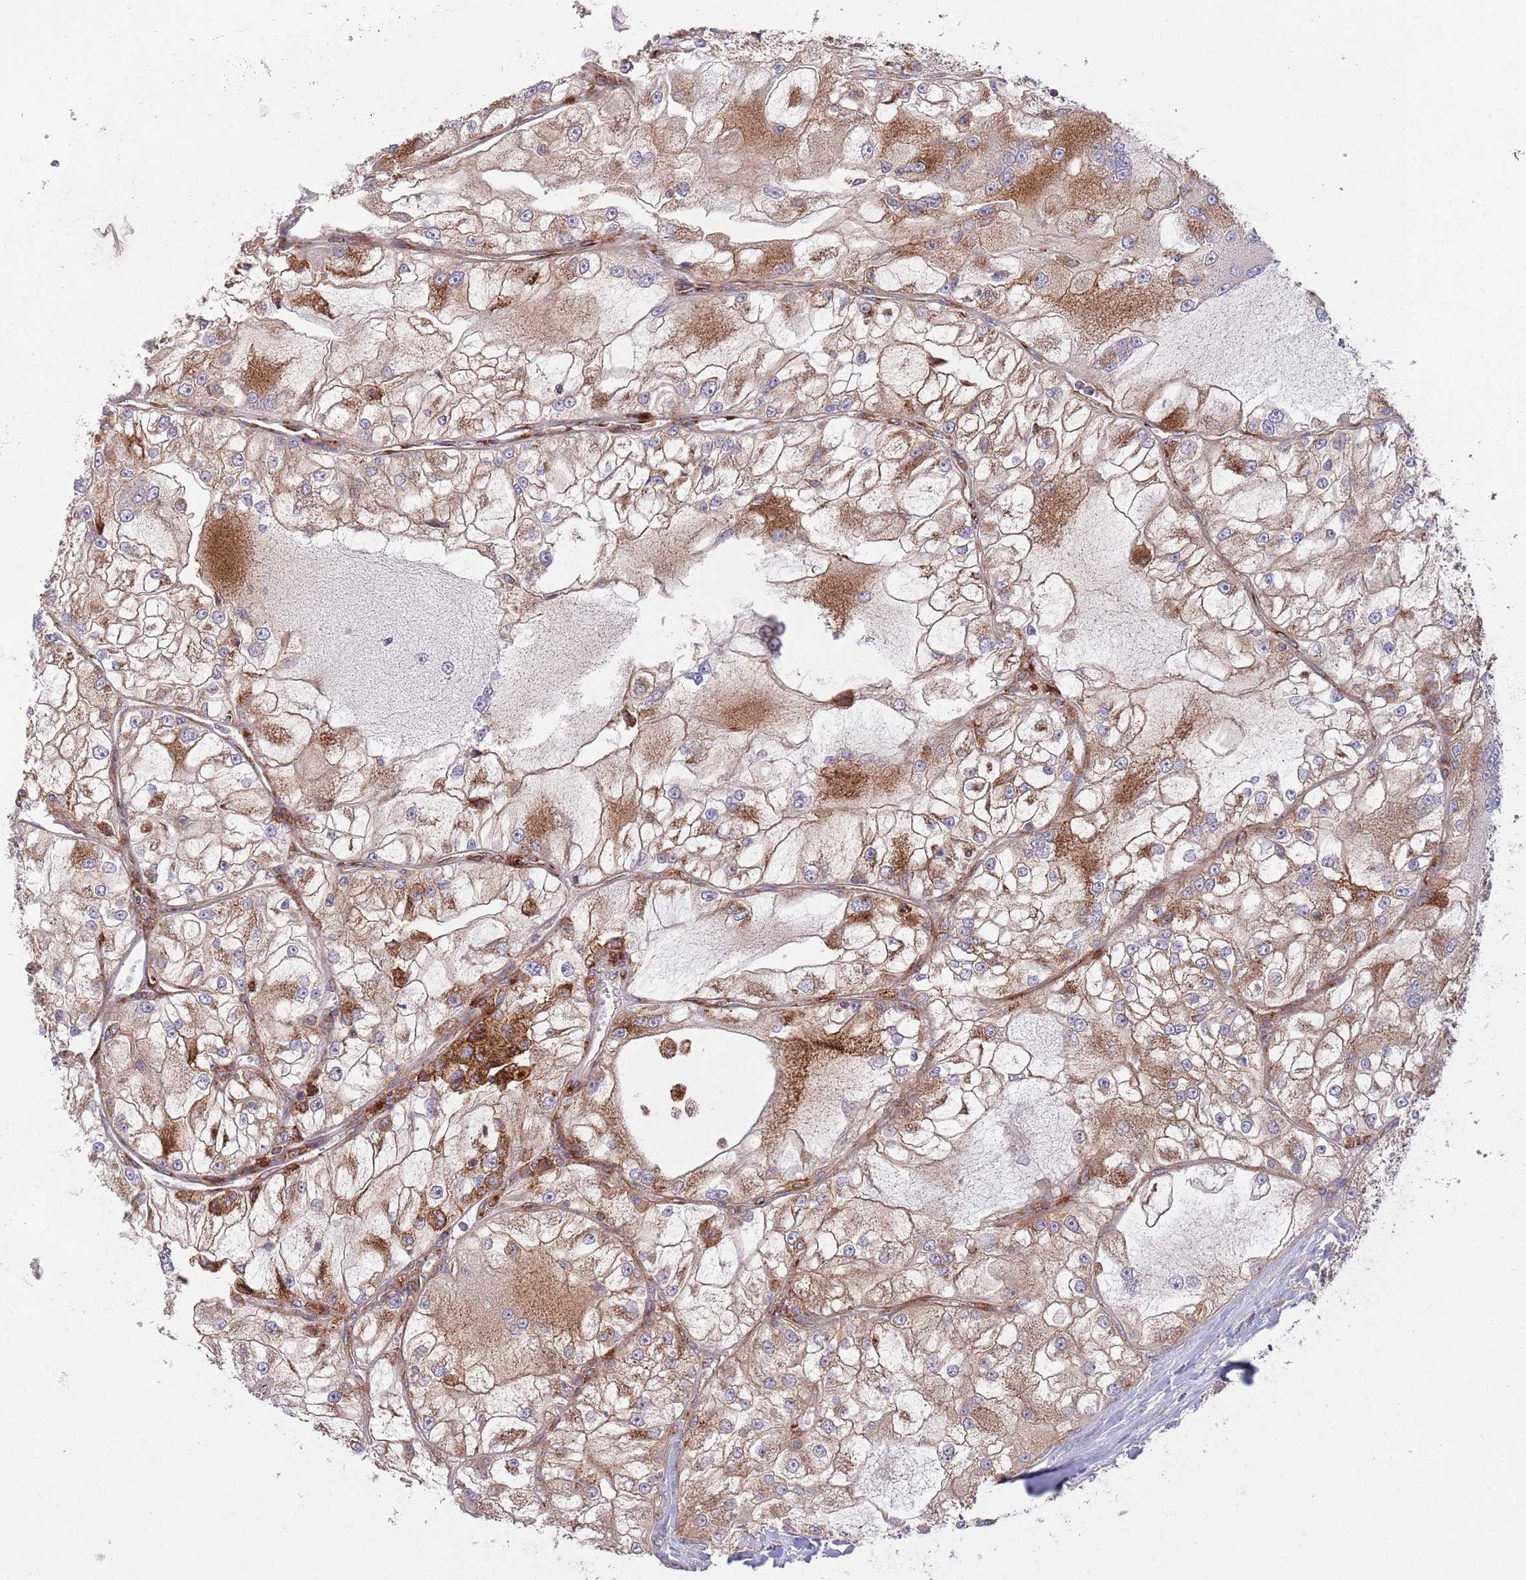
{"staining": {"intensity": "moderate", "quantity": ">75%", "location": "cytoplasmic/membranous"}, "tissue": "renal cancer", "cell_type": "Tumor cells", "image_type": "cancer", "snomed": [{"axis": "morphology", "description": "Adenocarcinoma, NOS"}, {"axis": "topography", "description": "Kidney"}], "caption": "Brown immunohistochemical staining in renal cancer reveals moderate cytoplasmic/membranous expression in about >75% of tumor cells.", "gene": "BTBD7", "patient": {"sex": "female", "age": 72}}